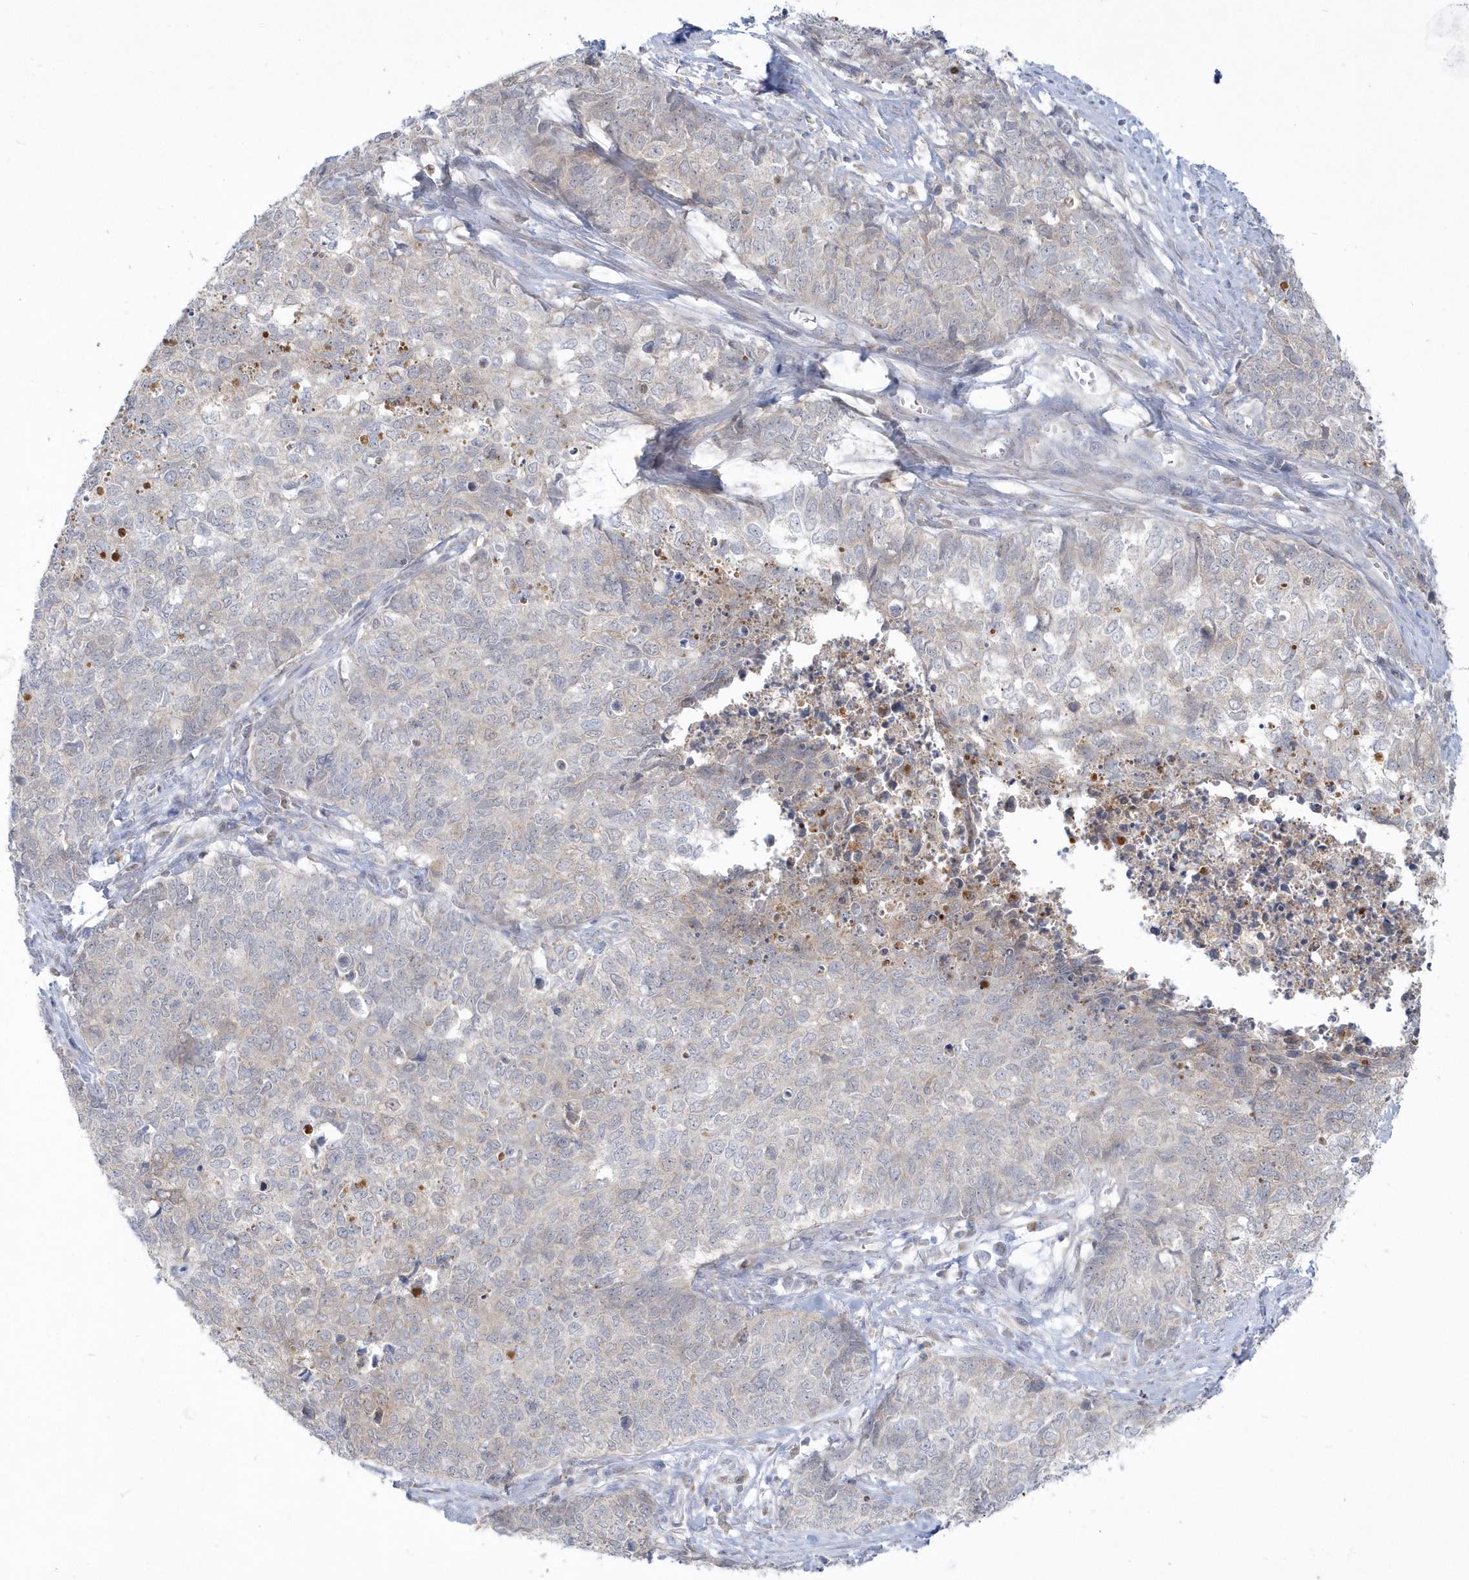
{"staining": {"intensity": "negative", "quantity": "none", "location": "none"}, "tissue": "cervical cancer", "cell_type": "Tumor cells", "image_type": "cancer", "snomed": [{"axis": "morphology", "description": "Squamous cell carcinoma, NOS"}, {"axis": "topography", "description": "Cervix"}], "caption": "Micrograph shows no significant protein expression in tumor cells of squamous cell carcinoma (cervical).", "gene": "PCBD1", "patient": {"sex": "female", "age": 63}}